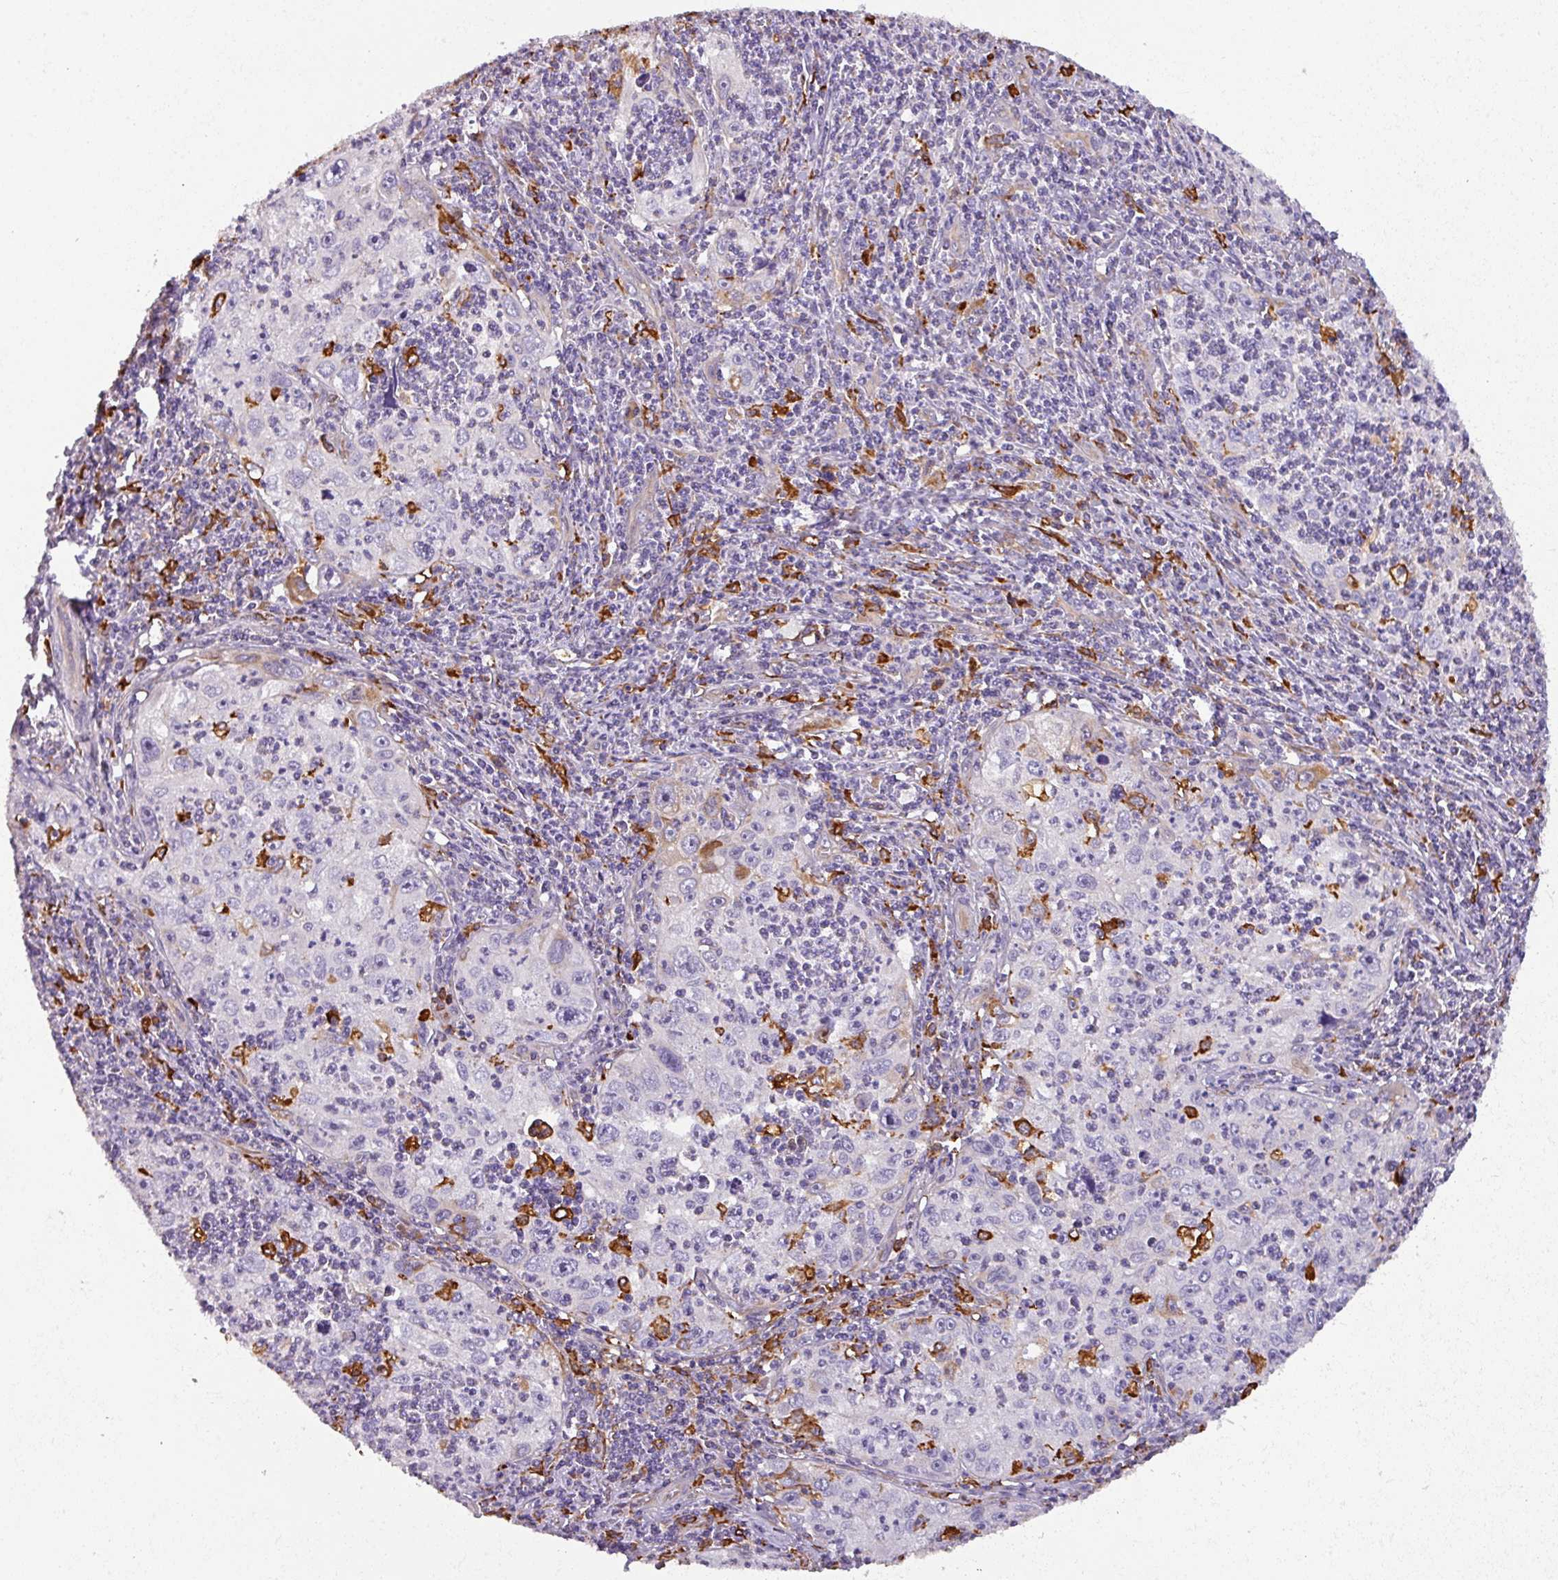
{"staining": {"intensity": "negative", "quantity": "none", "location": "none"}, "tissue": "cervical cancer", "cell_type": "Tumor cells", "image_type": "cancer", "snomed": [{"axis": "morphology", "description": "Squamous cell carcinoma, NOS"}, {"axis": "topography", "description": "Cervix"}], "caption": "IHC photomicrograph of neoplastic tissue: cervical cancer (squamous cell carcinoma) stained with DAB (3,3'-diaminobenzidine) displays no significant protein positivity in tumor cells.", "gene": "BUD23", "patient": {"sex": "female", "age": 30}}